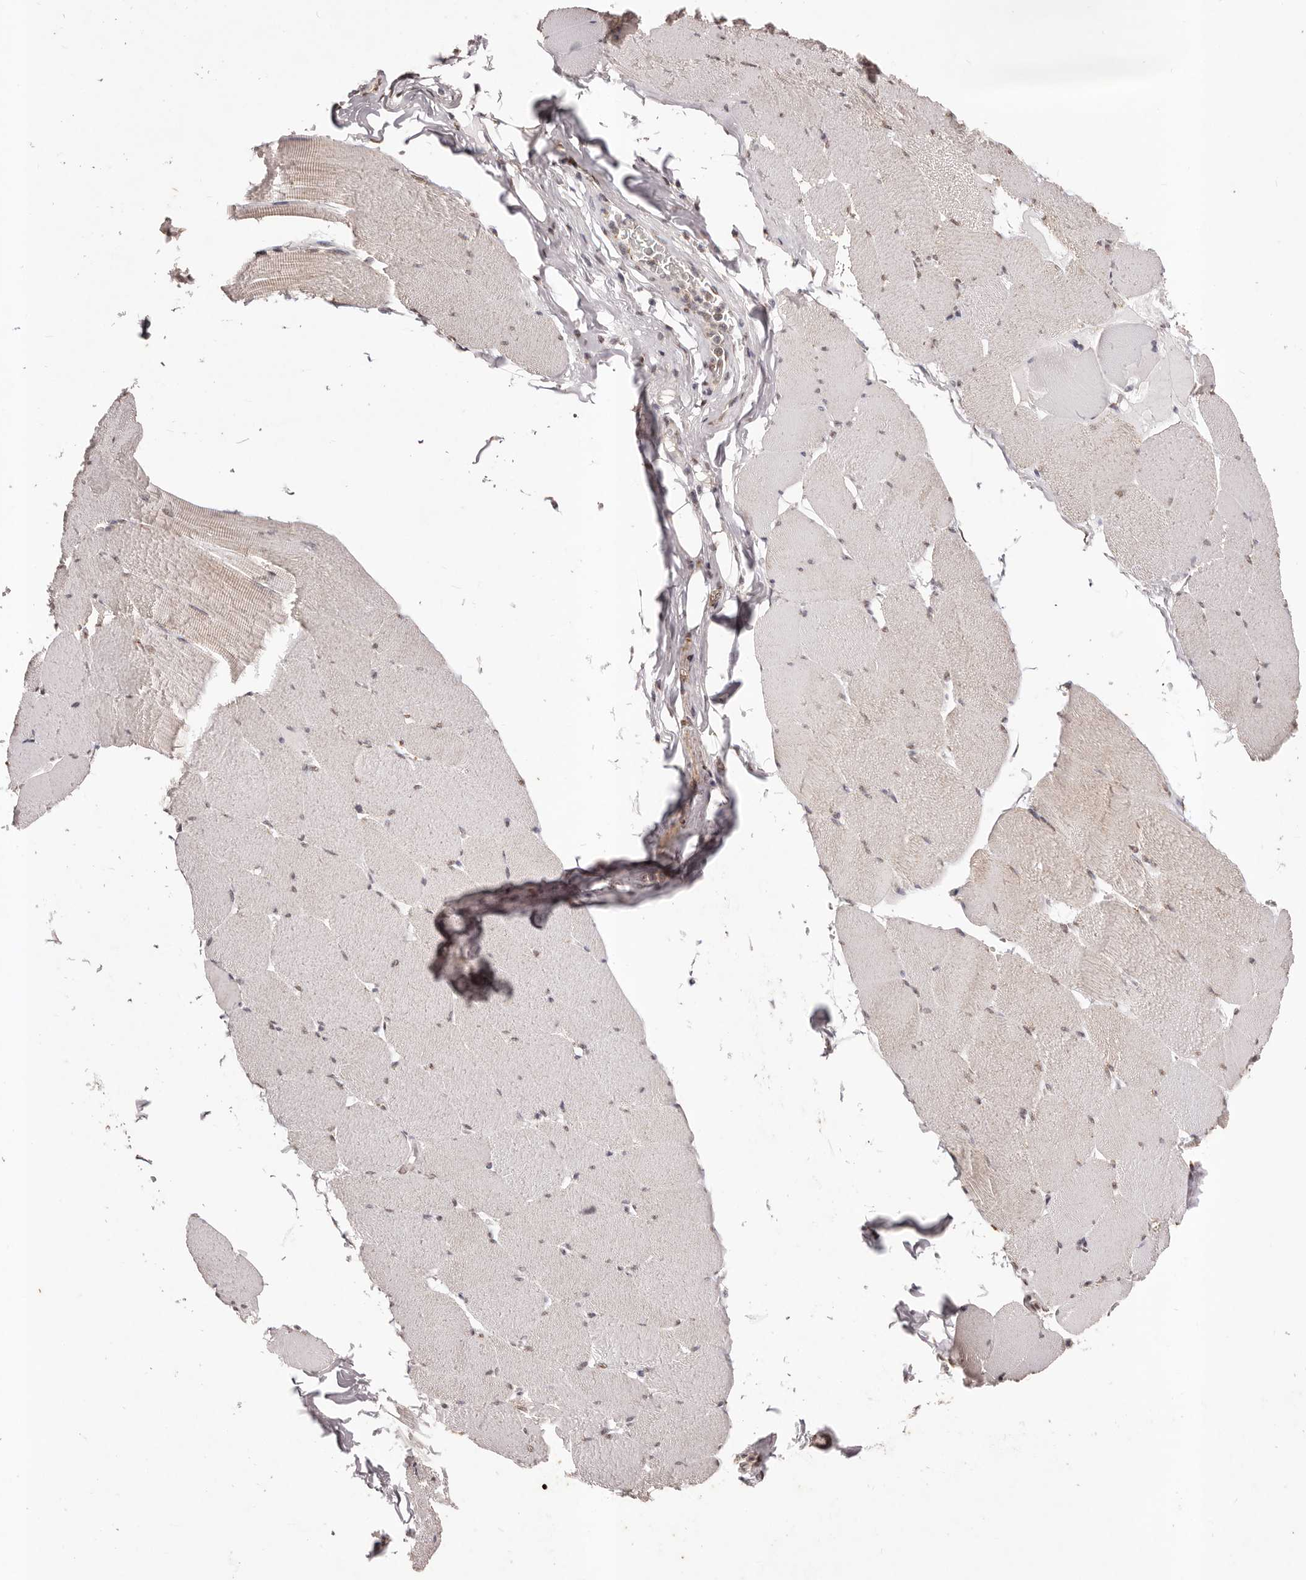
{"staining": {"intensity": "negative", "quantity": "none", "location": "none"}, "tissue": "skeletal muscle", "cell_type": "Myocytes", "image_type": "normal", "snomed": [{"axis": "morphology", "description": "Normal tissue, NOS"}, {"axis": "topography", "description": "Skeletal muscle"}], "caption": "Myocytes show no significant staining in benign skeletal muscle. The staining is performed using DAB brown chromogen with nuclei counter-stained in using hematoxylin.", "gene": "RPS6KA5", "patient": {"sex": "male", "age": 62}}